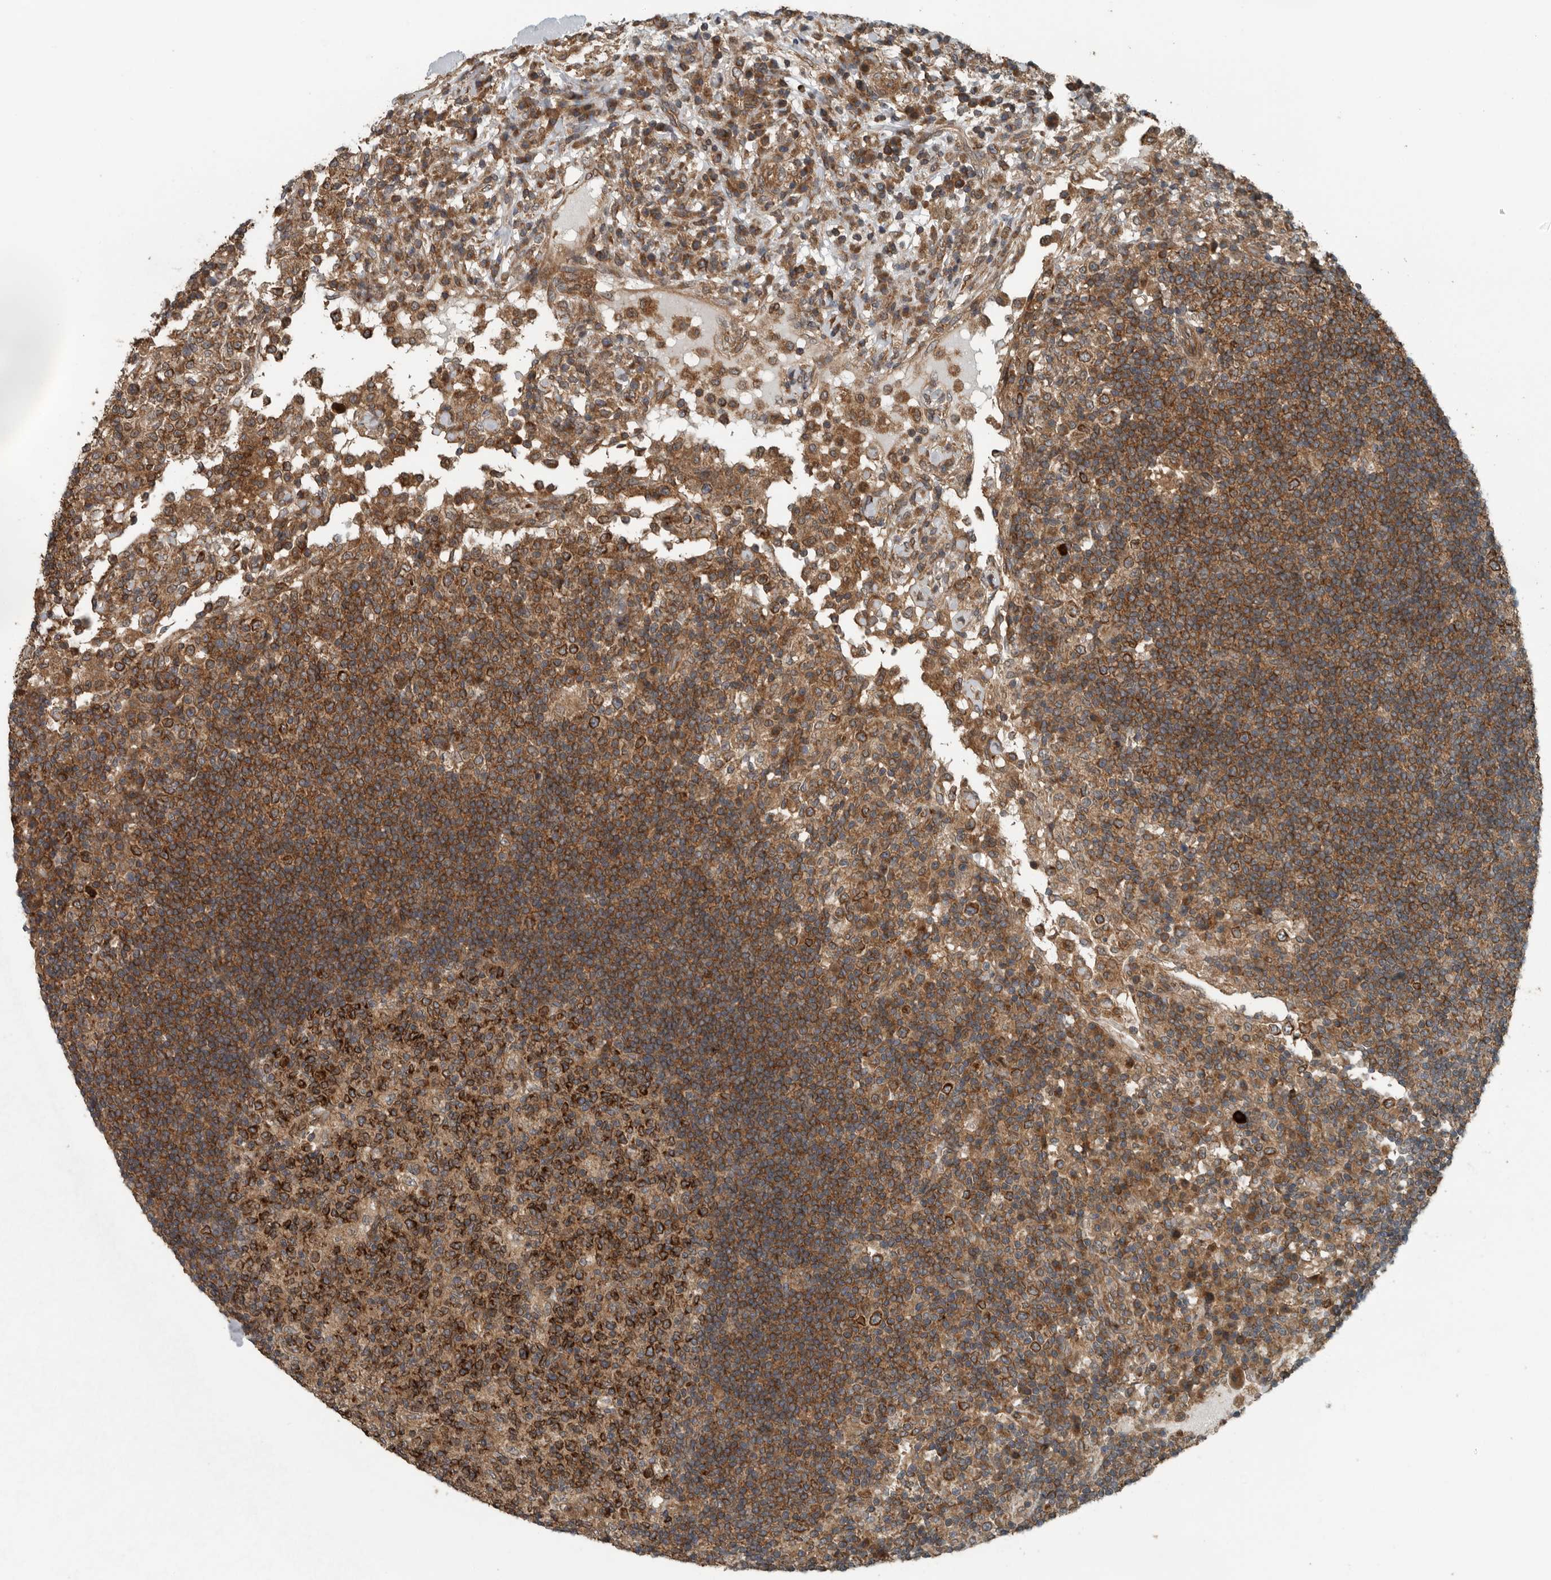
{"staining": {"intensity": "strong", "quantity": "25%-75%", "location": "cytoplasmic/membranous"}, "tissue": "lymph node", "cell_type": "Germinal center cells", "image_type": "normal", "snomed": [{"axis": "morphology", "description": "Normal tissue, NOS"}, {"axis": "topography", "description": "Lymph node"}], "caption": "The immunohistochemical stain highlights strong cytoplasmic/membranous expression in germinal center cells of unremarkable lymph node.", "gene": "AMFR", "patient": {"sex": "female", "age": 53}}